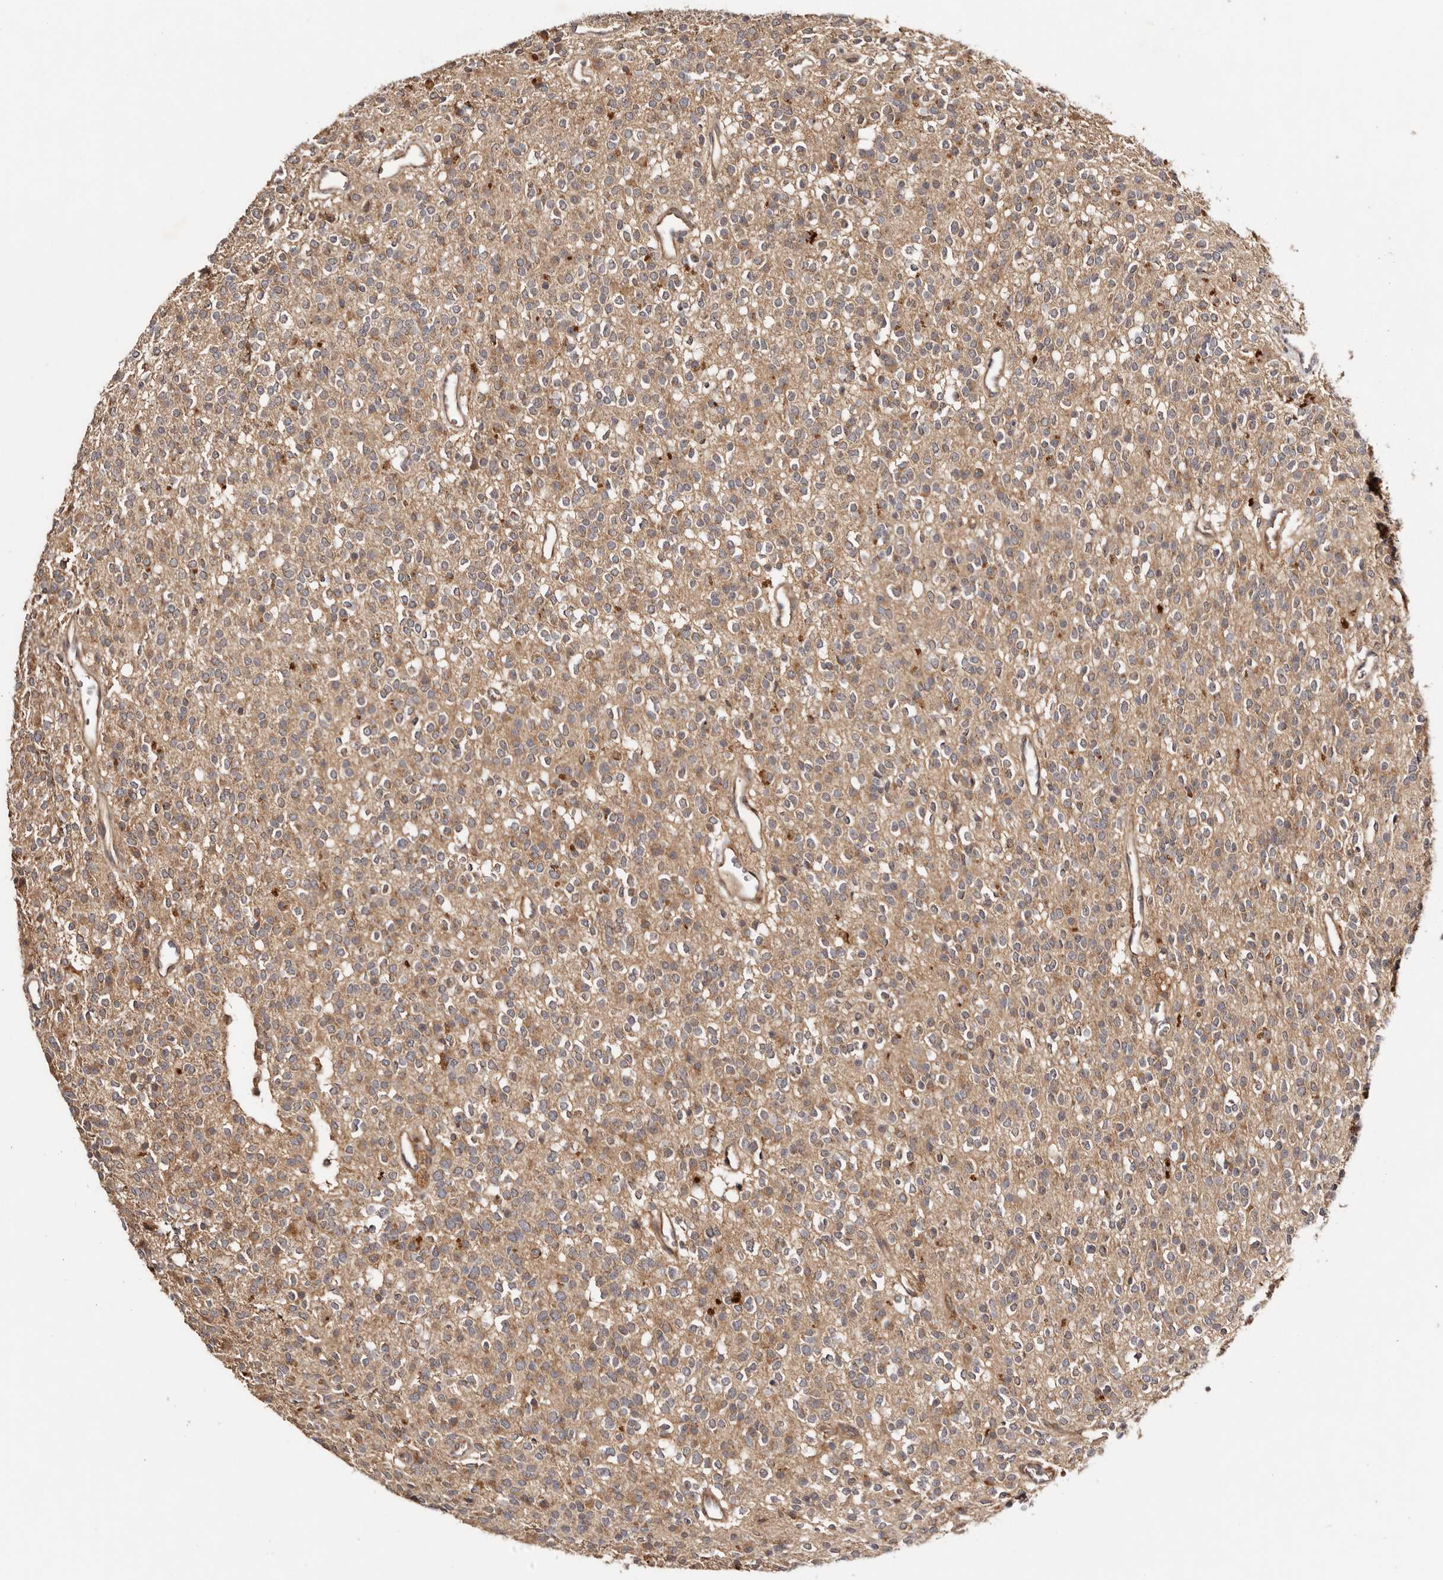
{"staining": {"intensity": "moderate", "quantity": ">75%", "location": "cytoplasmic/membranous"}, "tissue": "glioma", "cell_type": "Tumor cells", "image_type": "cancer", "snomed": [{"axis": "morphology", "description": "Glioma, malignant, High grade"}, {"axis": "topography", "description": "Brain"}], "caption": "The immunohistochemical stain highlights moderate cytoplasmic/membranous staining in tumor cells of high-grade glioma (malignant) tissue.", "gene": "PKIB", "patient": {"sex": "male", "age": 34}}